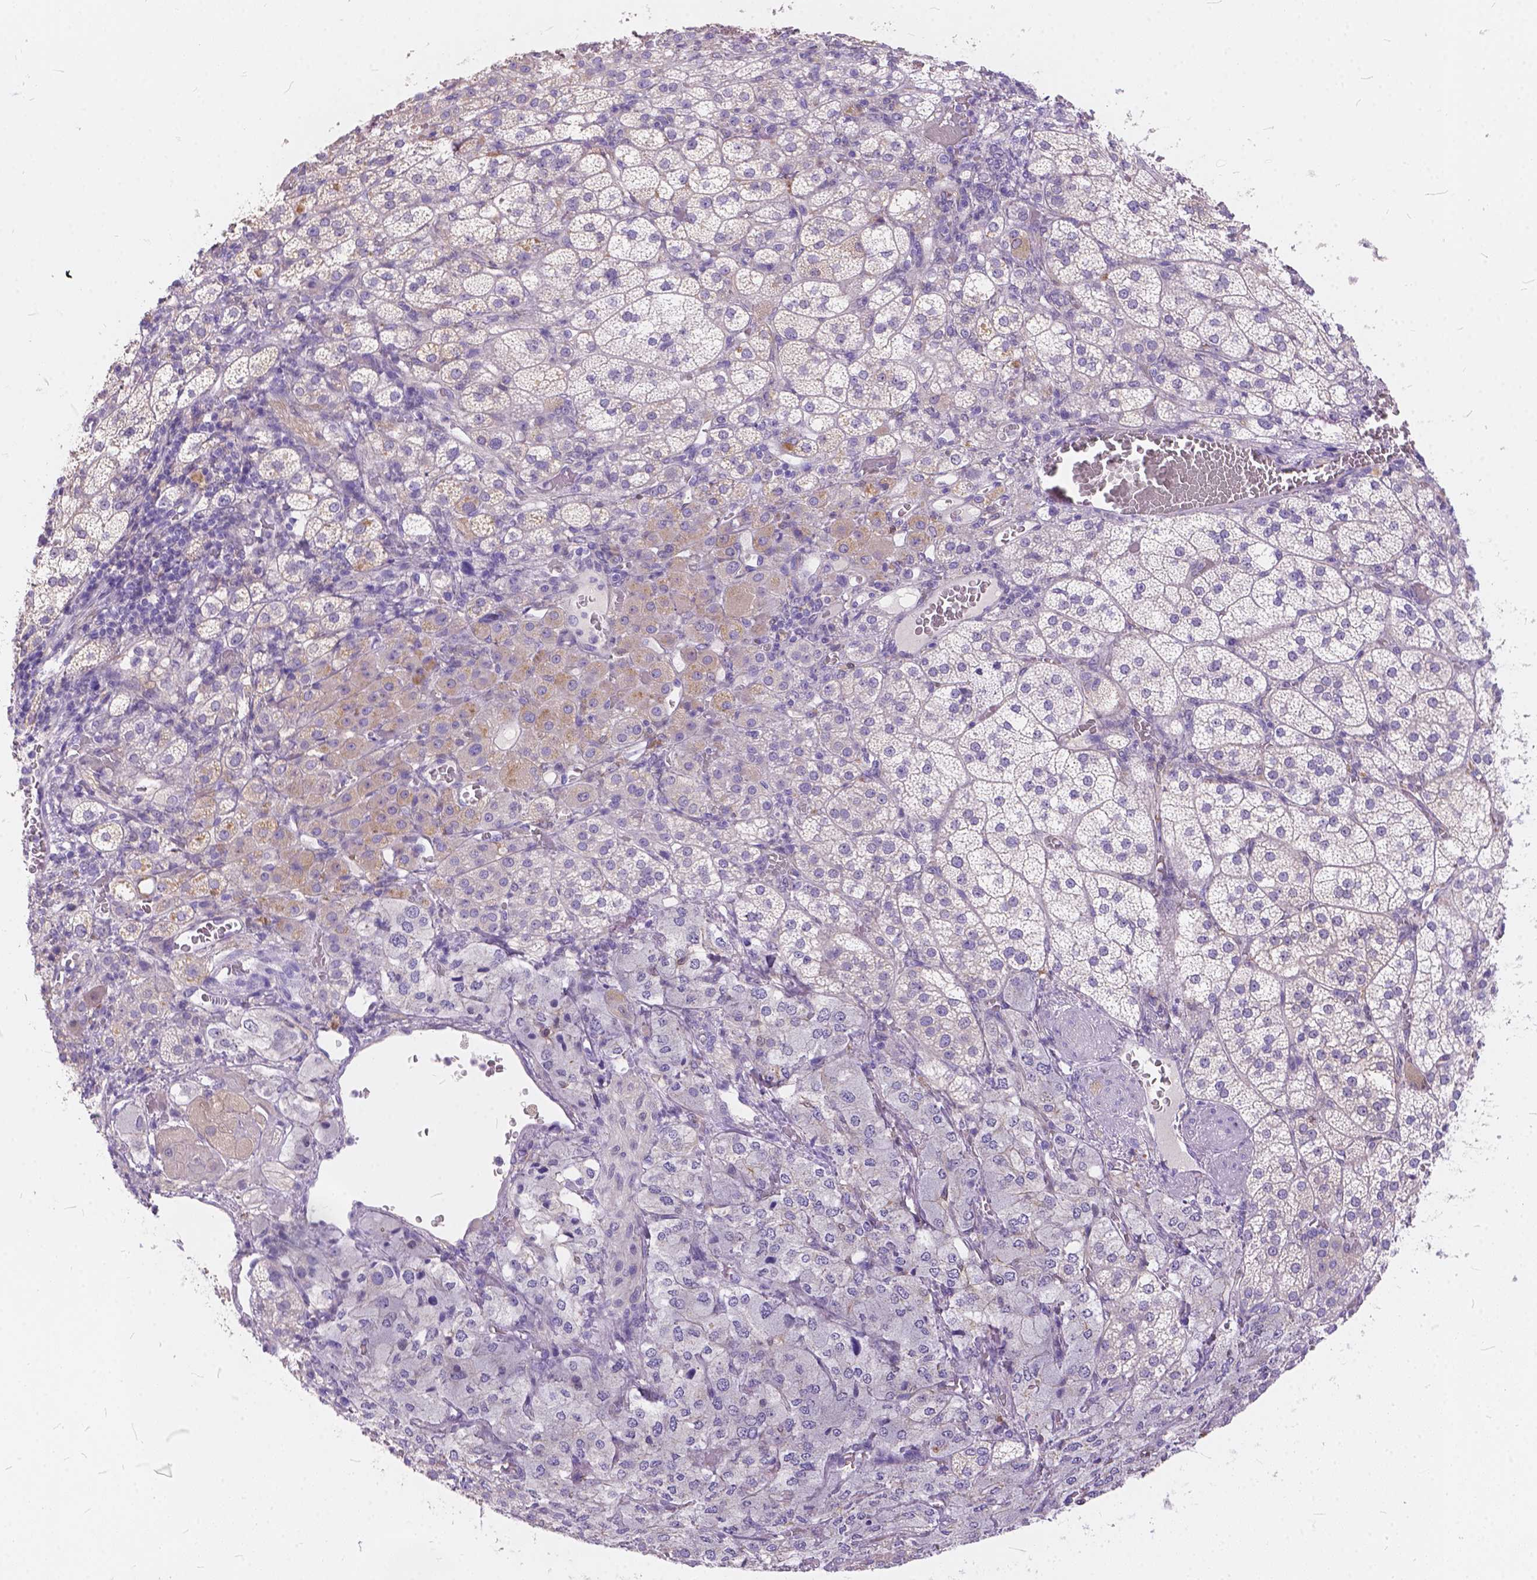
{"staining": {"intensity": "negative", "quantity": "none", "location": "none"}, "tissue": "adrenal gland", "cell_type": "Glandular cells", "image_type": "normal", "snomed": [{"axis": "morphology", "description": "Normal tissue, NOS"}, {"axis": "topography", "description": "Adrenal gland"}], "caption": "IHC of unremarkable human adrenal gland displays no positivity in glandular cells. (Immunohistochemistry (ihc), brightfield microscopy, high magnification).", "gene": "PEX11G", "patient": {"sex": "female", "age": 60}}